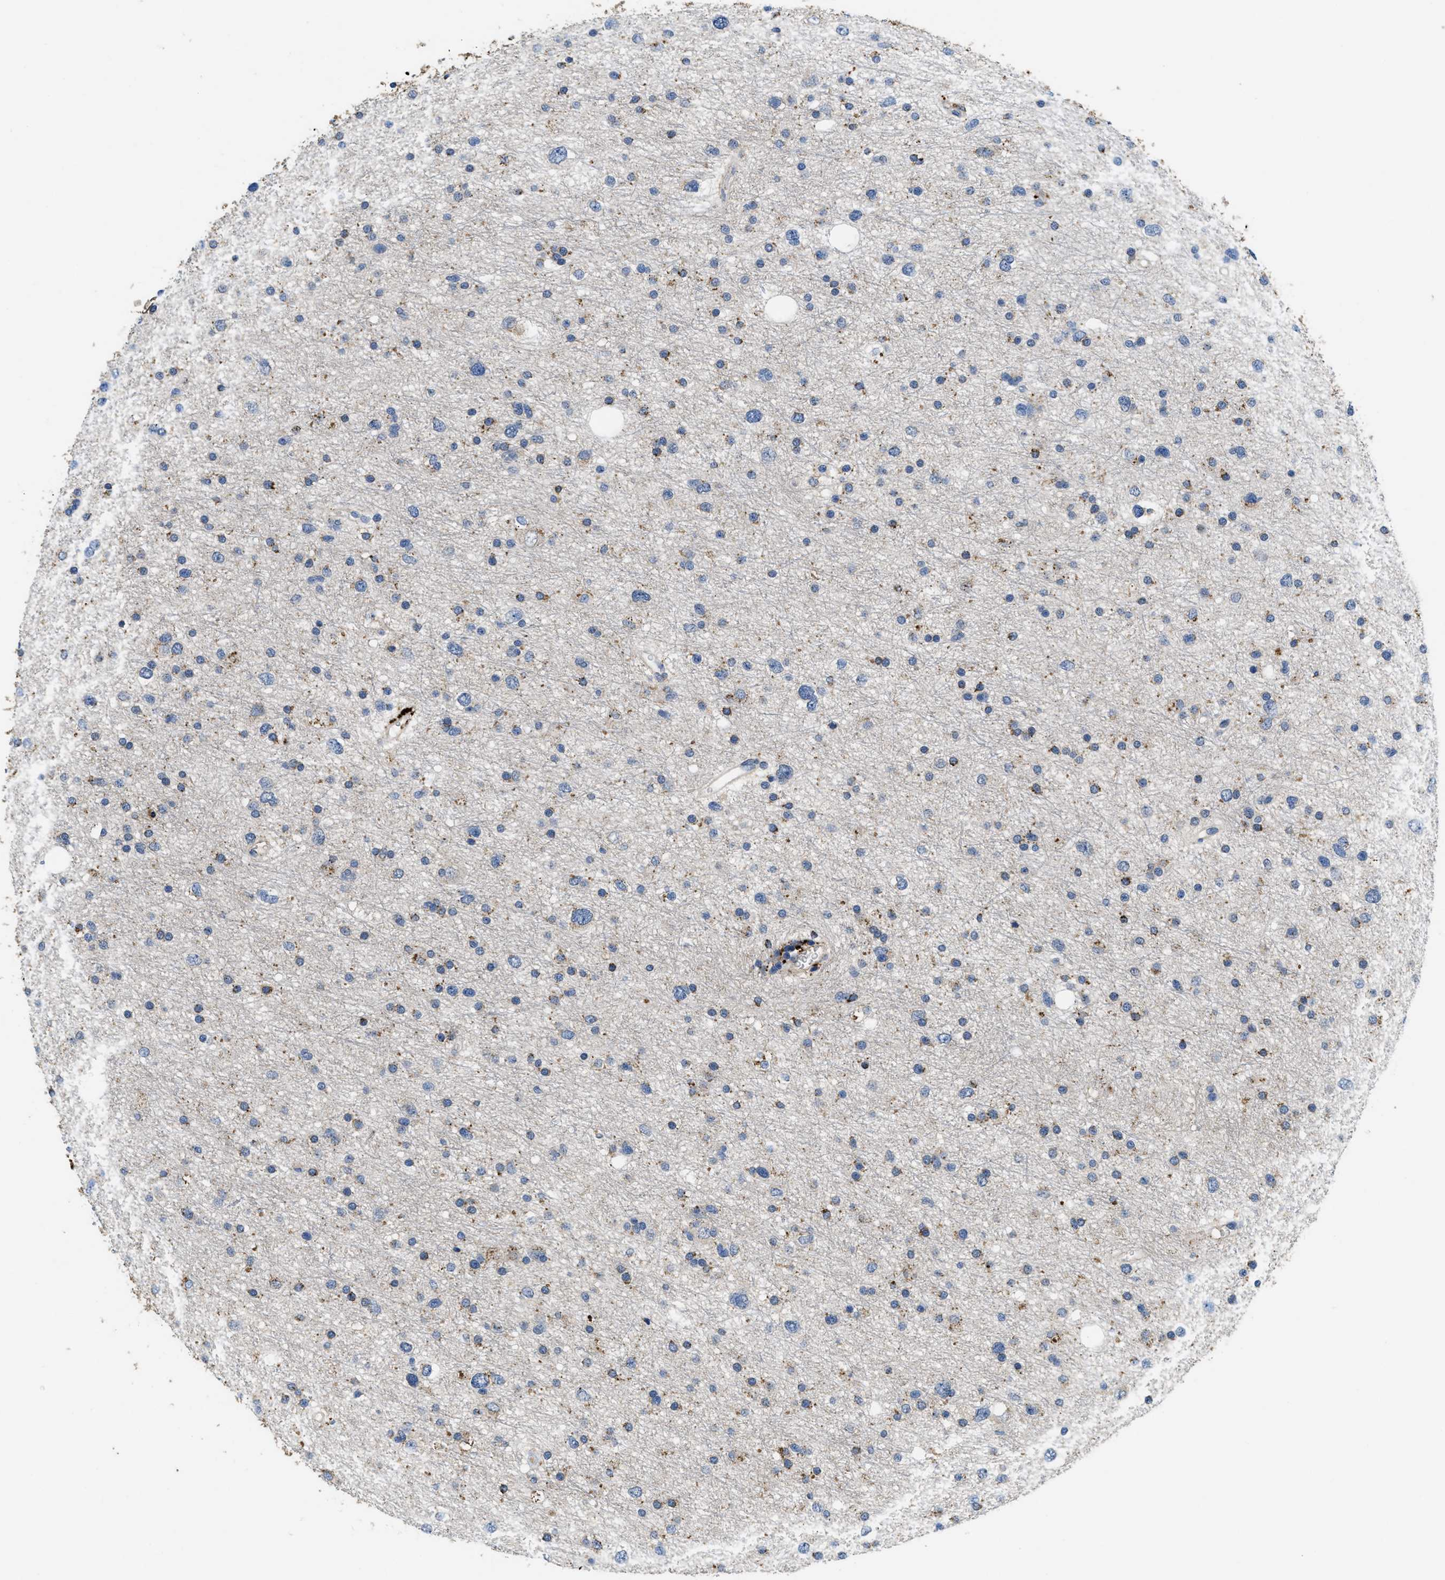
{"staining": {"intensity": "weak", "quantity": "<25%", "location": "cytoplasmic/membranous"}, "tissue": "glioma", "cell_type": "Tumor cells", "image_type": "cancer", "snomed": [{"axis": "morphology", "description": "Glioma, malignant, Low grade"}, {"axis": "topography", "description": "Brain"}], "caption": "High magnification brightfield microscopy of glioma stained with DAB (brown) and counterstained with hematoxylin (blue): tumor cells show no significant staining.", "gene": "BMPR2", "patient": {"sex": "female", "age": 37}}